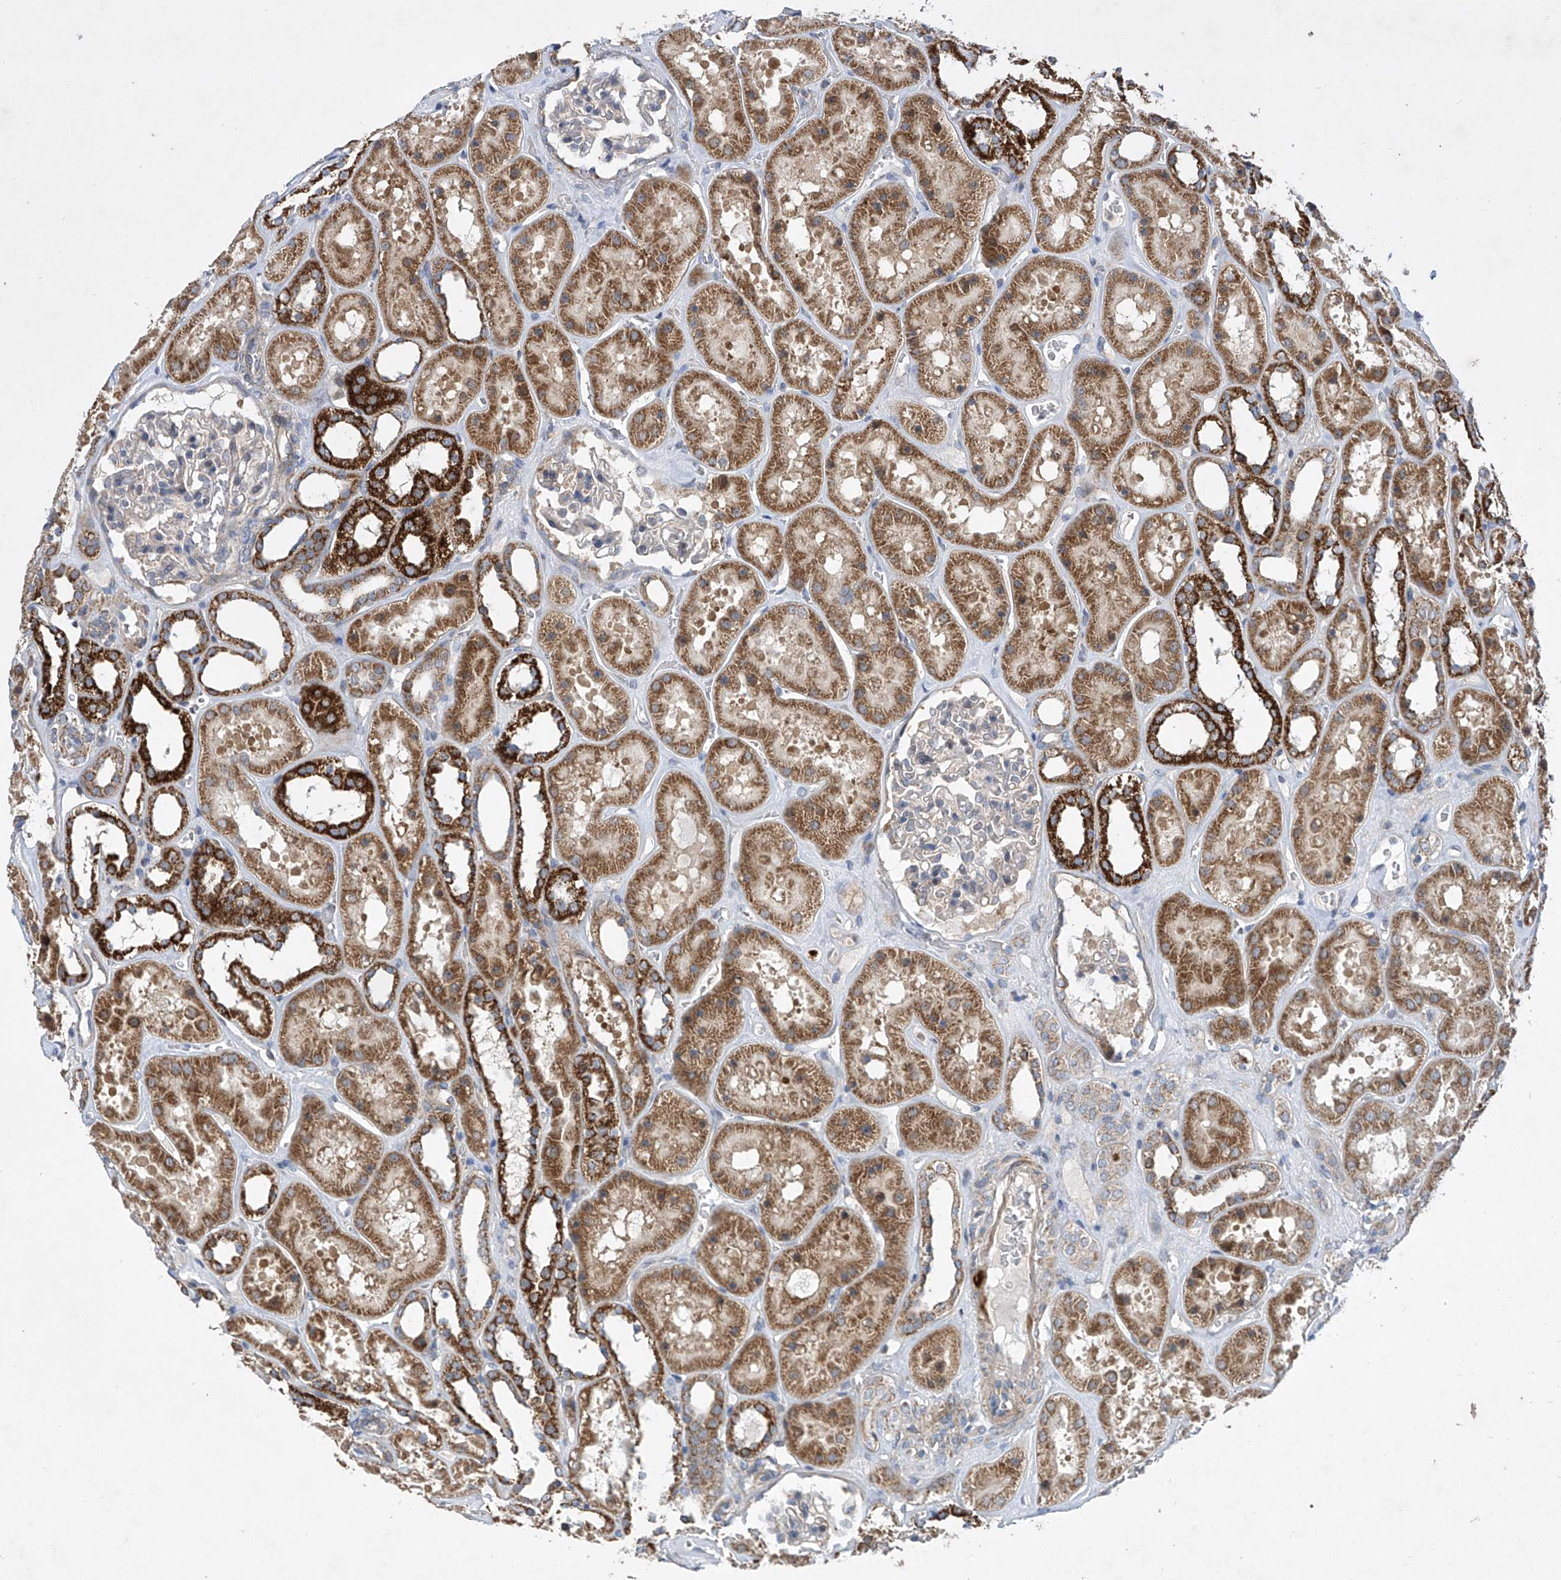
{"staining": {"intensity": "negative", "quantity": "none", "location": "none"}, "tissue": "kidney", "cell_type": "Cells in glomeruli", "image_type": "normal", "snomed": [{"axis": "morphology", "description": "Normal tissue, NOS"}, {"axis": "topography", "description": "Kidney"}], "caption": "The histopathology image exhibits no staining of cells in glomeruli in normal kidney.", "gene": "COQ3", "patient": {"sex": "female", "age": 41}}